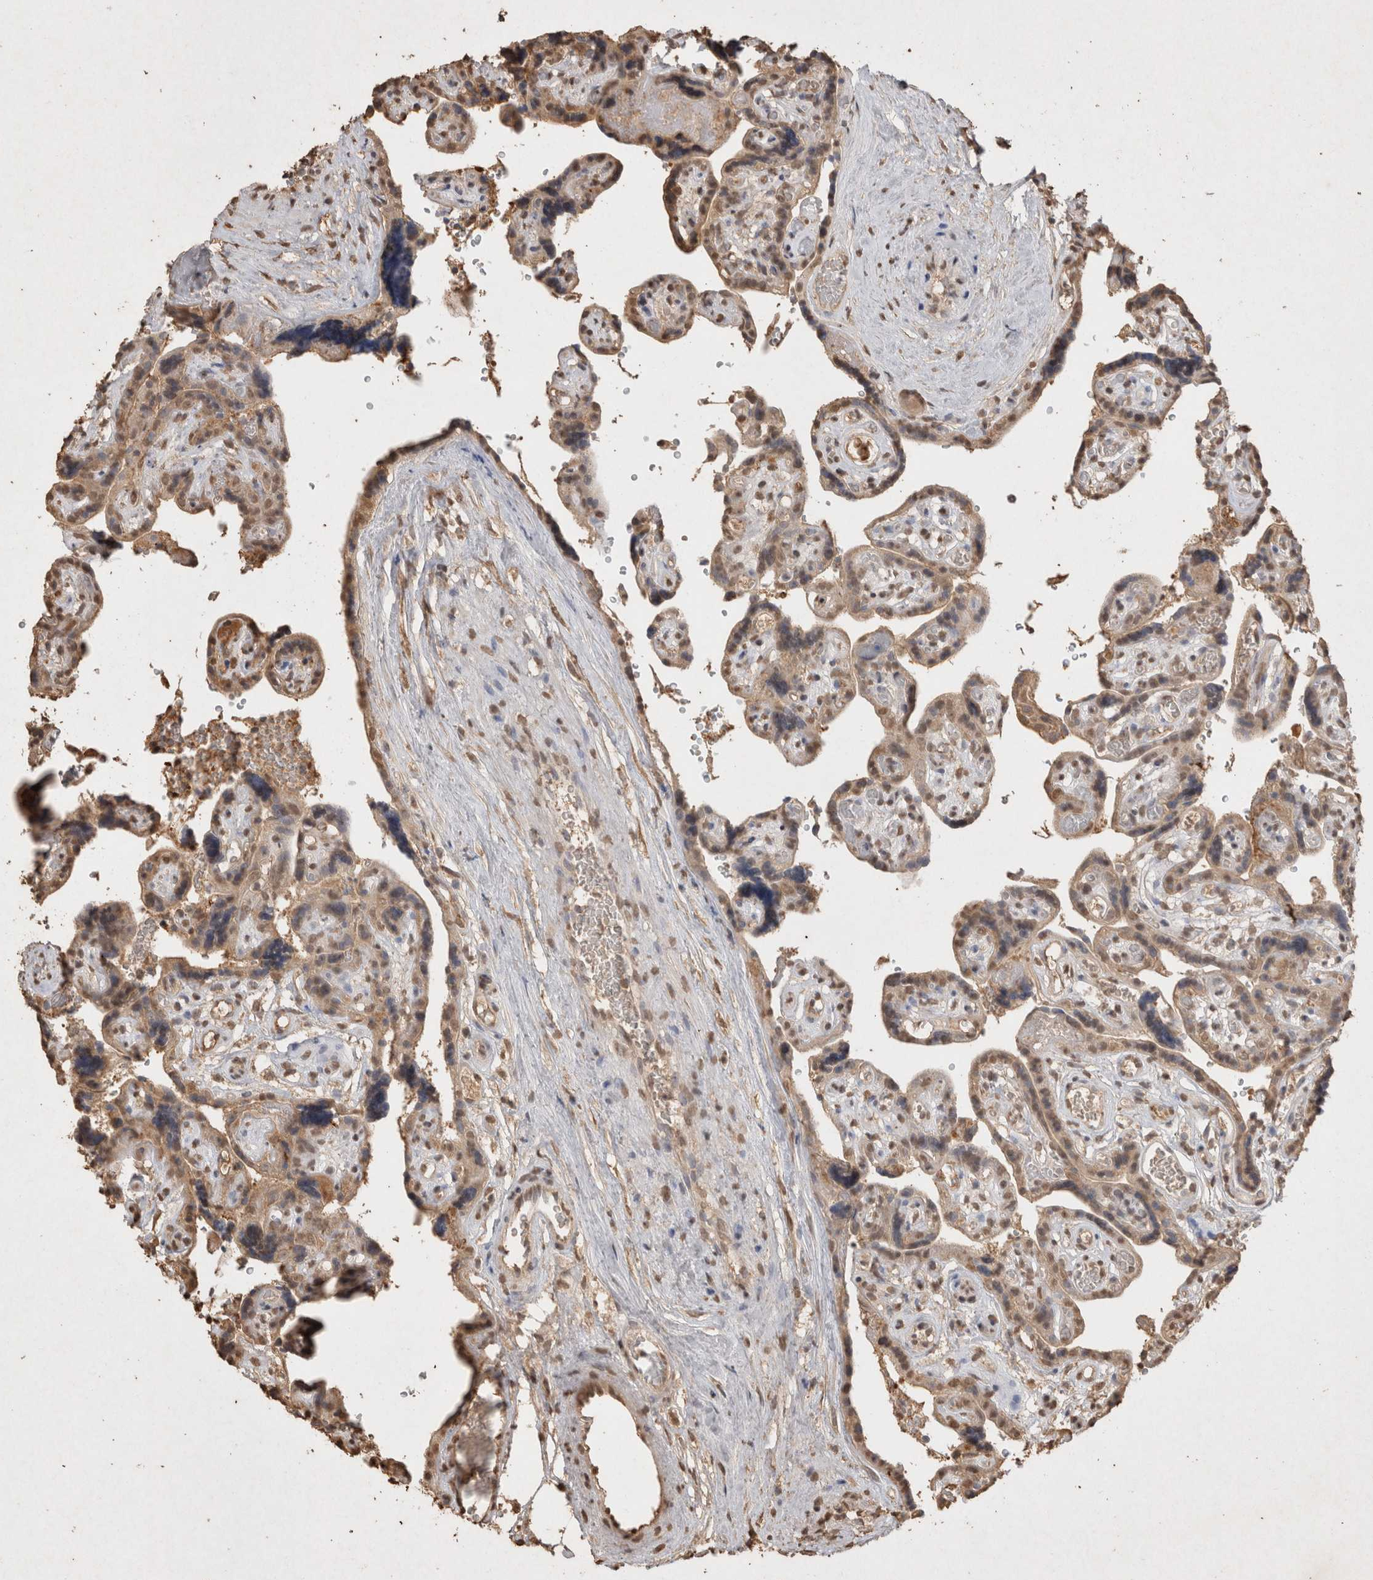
{"staining": {"intensity": "strong", "quantity": "25%-75%", "location": "cytoplasmic/membranous,nuclear"}, "tissue": "placenta", "cell_type": "Decidual cells", "image_type": "normal", "snomed": [{"axis": "morphology", "description": "Normal tissue, NOS"}, {"axis": "topography", "description": "Placenta"}], "caption": "A histopathology image showing strong cytoplasmic/membranous,nuclear positivity in approximately 25%-75% of decidual cells in normal placenta, as visualized by brown immunohistochemical staining.", "gene": "MLX", "patient": {"sex": "female", "age": 30}}